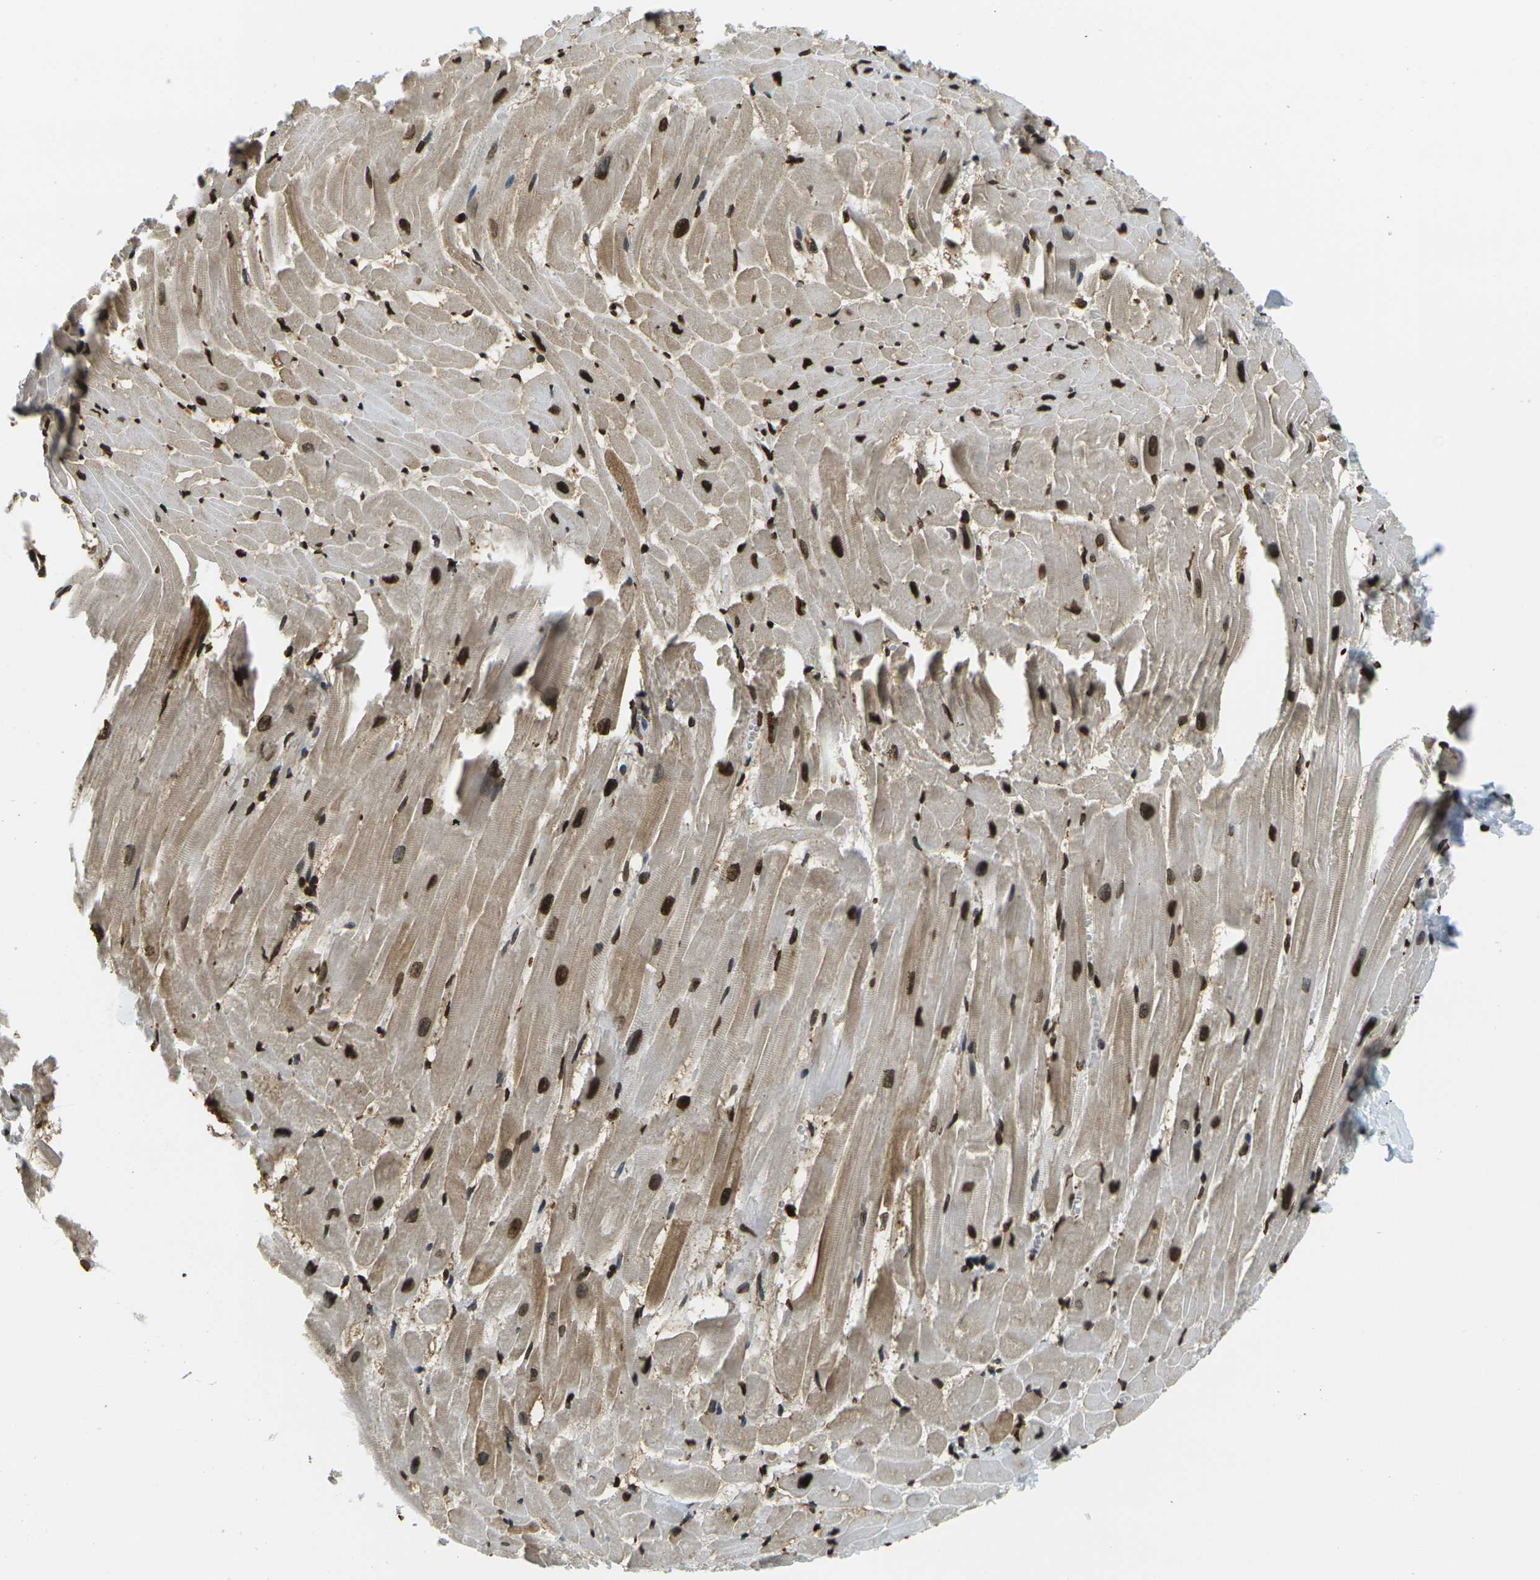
{"staining": {"intensity": "strong", "quantity": ">75%", "location": "nuclear"}, "tissue": "heart muscle", "cell_type": "Cardiomyocytes", "image_type": "normal", "snomed": [{"axis": "morphology", "description": "Normal tissue, NOS"}, {"axis": "topography", "description": "Heart"}], "caption": "Protein expression analysis of normal heart muscle demonstrates strong nuclear expression in about >75% of cardiomyocytes. The staining is performed using DAB brown chromogen to label protein expression. The nuclei are counter-stained blue using hematoxylin.", "gene": "H1", "patient": {"sex": "female", "age": 19}}